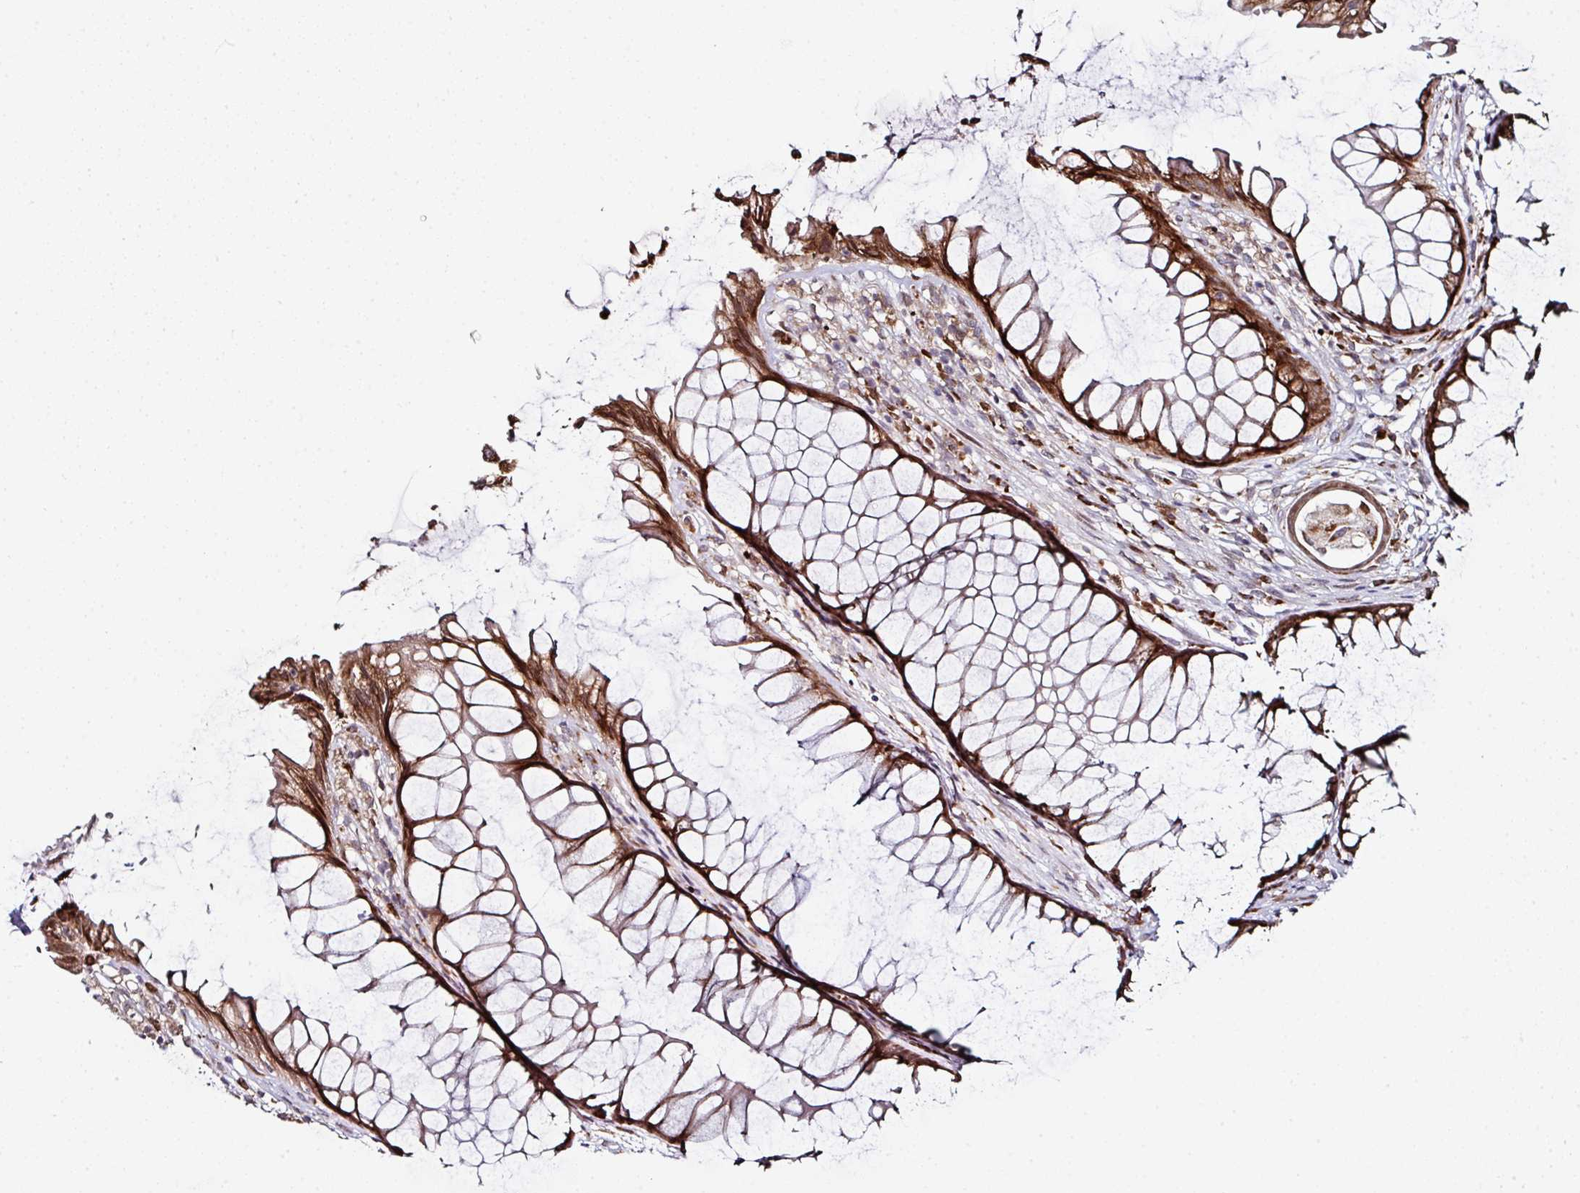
{"staining": {"intensity": "moderate", "quantity": ">75%", "location": "cytoplasmic/membranous,nuclear"}, "tissue": "rectum", "cell_type": "Glandular cells", "image_type": "normal", "snomed": [{"axis": "morphology", "description": "Normal tissue, NOS"}, {"axis": "topography", "description": "Smooth muscle"}, {"axis": "topography", "description": "Rectum"}], "caption": "Protein positivity by IHC reveals moderate cytoplasmic/membranous,nuclear expression in about >75% of glandular cells in benign rectum.", "gene": "APOLD1", "patient": {"sex": "male", "age": 53}}